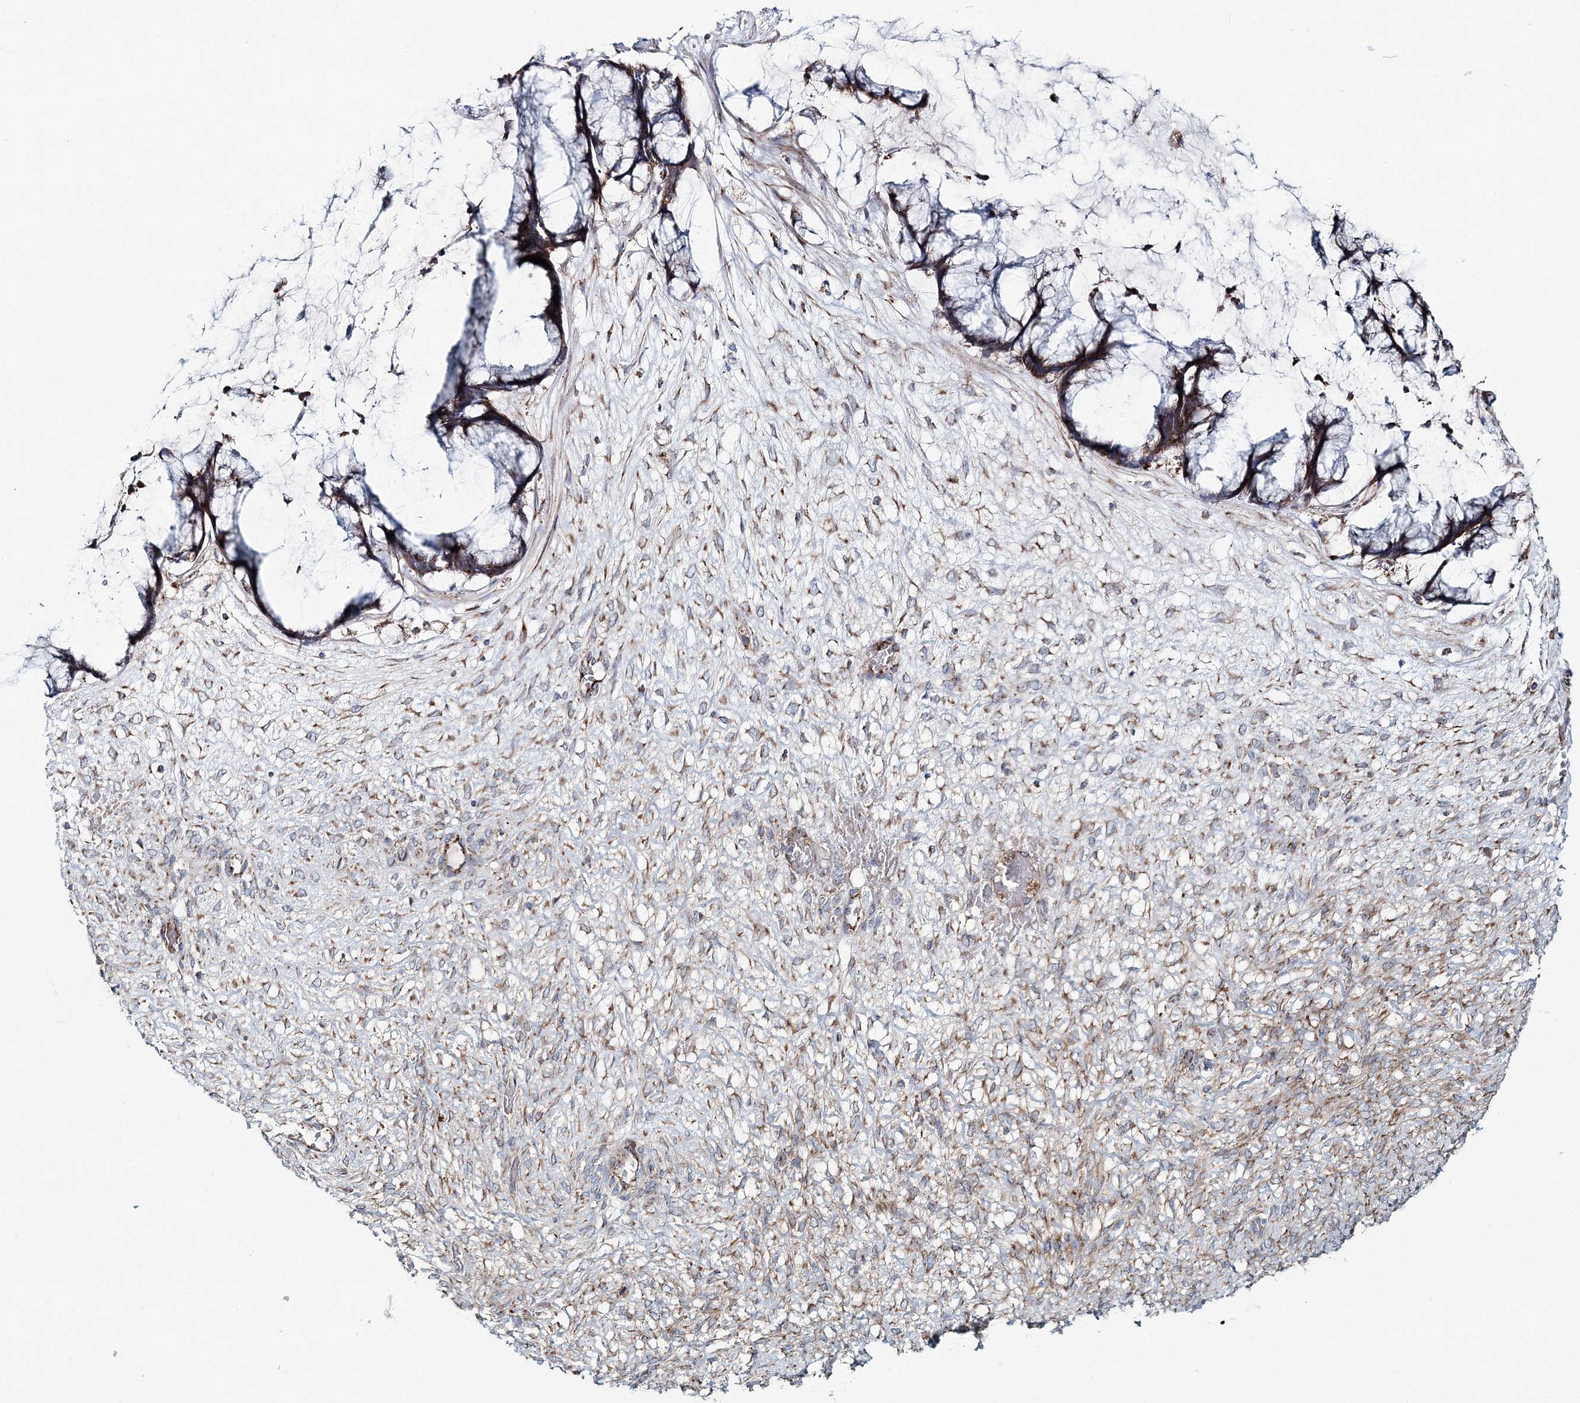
{"staining": {"intensity": "moderate", "quantity": ">75%", "location": "cytoplasmic/membranous"}, "tissue": "ovarian cancer", "cell_type": "Tumor cells", "image_type": "cancer", "snomed": [{"axis": "morphology", "description": "Cystadenocarcinoma, mucinous, NOS"}, {"axis": "topography", "description": "Ovary"}], "caption": "Immunohistochemical staining of human ovarian cancer (mucinous cystadenocarcinoma) reveals medium levels of moderate cytoplasmic/membranous expression in approximately >75% of tumor cells. The staining was performed using DAB to visualize the protein expression in brown, while the nuclei were stained in blue with hematoxylin (Magnification: 20x).", "gene": "ARHGAP6", "patient": {"sex": "female", "age": 42}}